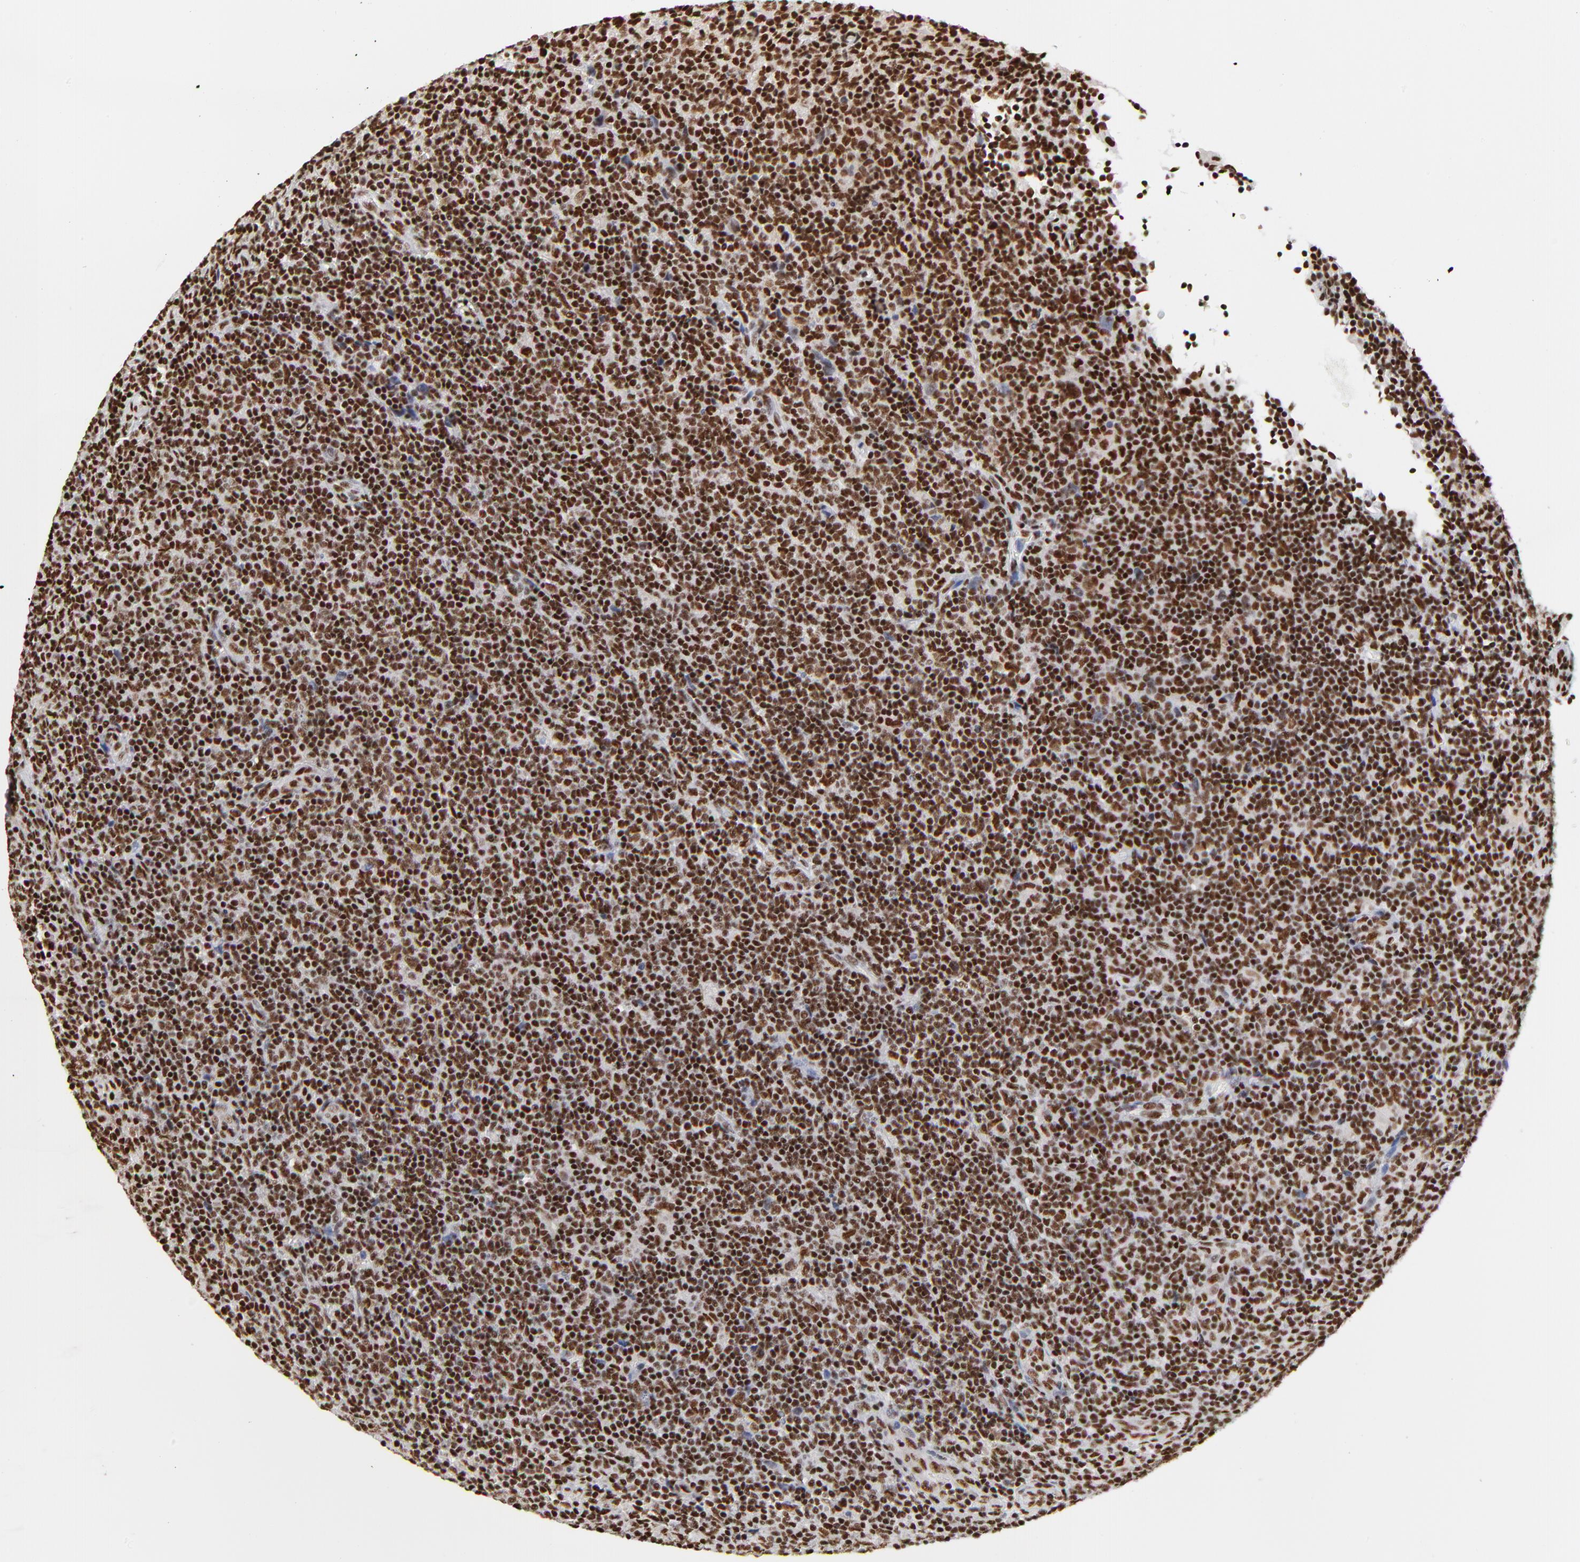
{"staining": {"intensity": "strong", "quantity": ">75%", "location": "nuclear"}, "tissue": "lymphoma", "cell_type": "Tumor cells", "image_type": "cancer", "snomed": [{"axis": "morphology", "description": "Malignant lymphoma, non-Hodgkin's type, Low grade"}, {"axis": "topography", "description": "Lymph node"}], "caption": "Immunohistochemistry (IHC) of lymphoma displays high levels of strong nuclear staining in approximately >75% of tumor cells. The staining is performed using DAB (3,3'-diaminobenzidine) brown chromogen to label protein expression. The nuclei are counter-stained blue using hematoxylin.", "gene": "CREB1", "patient": {"sex": "male", "age": 70}}